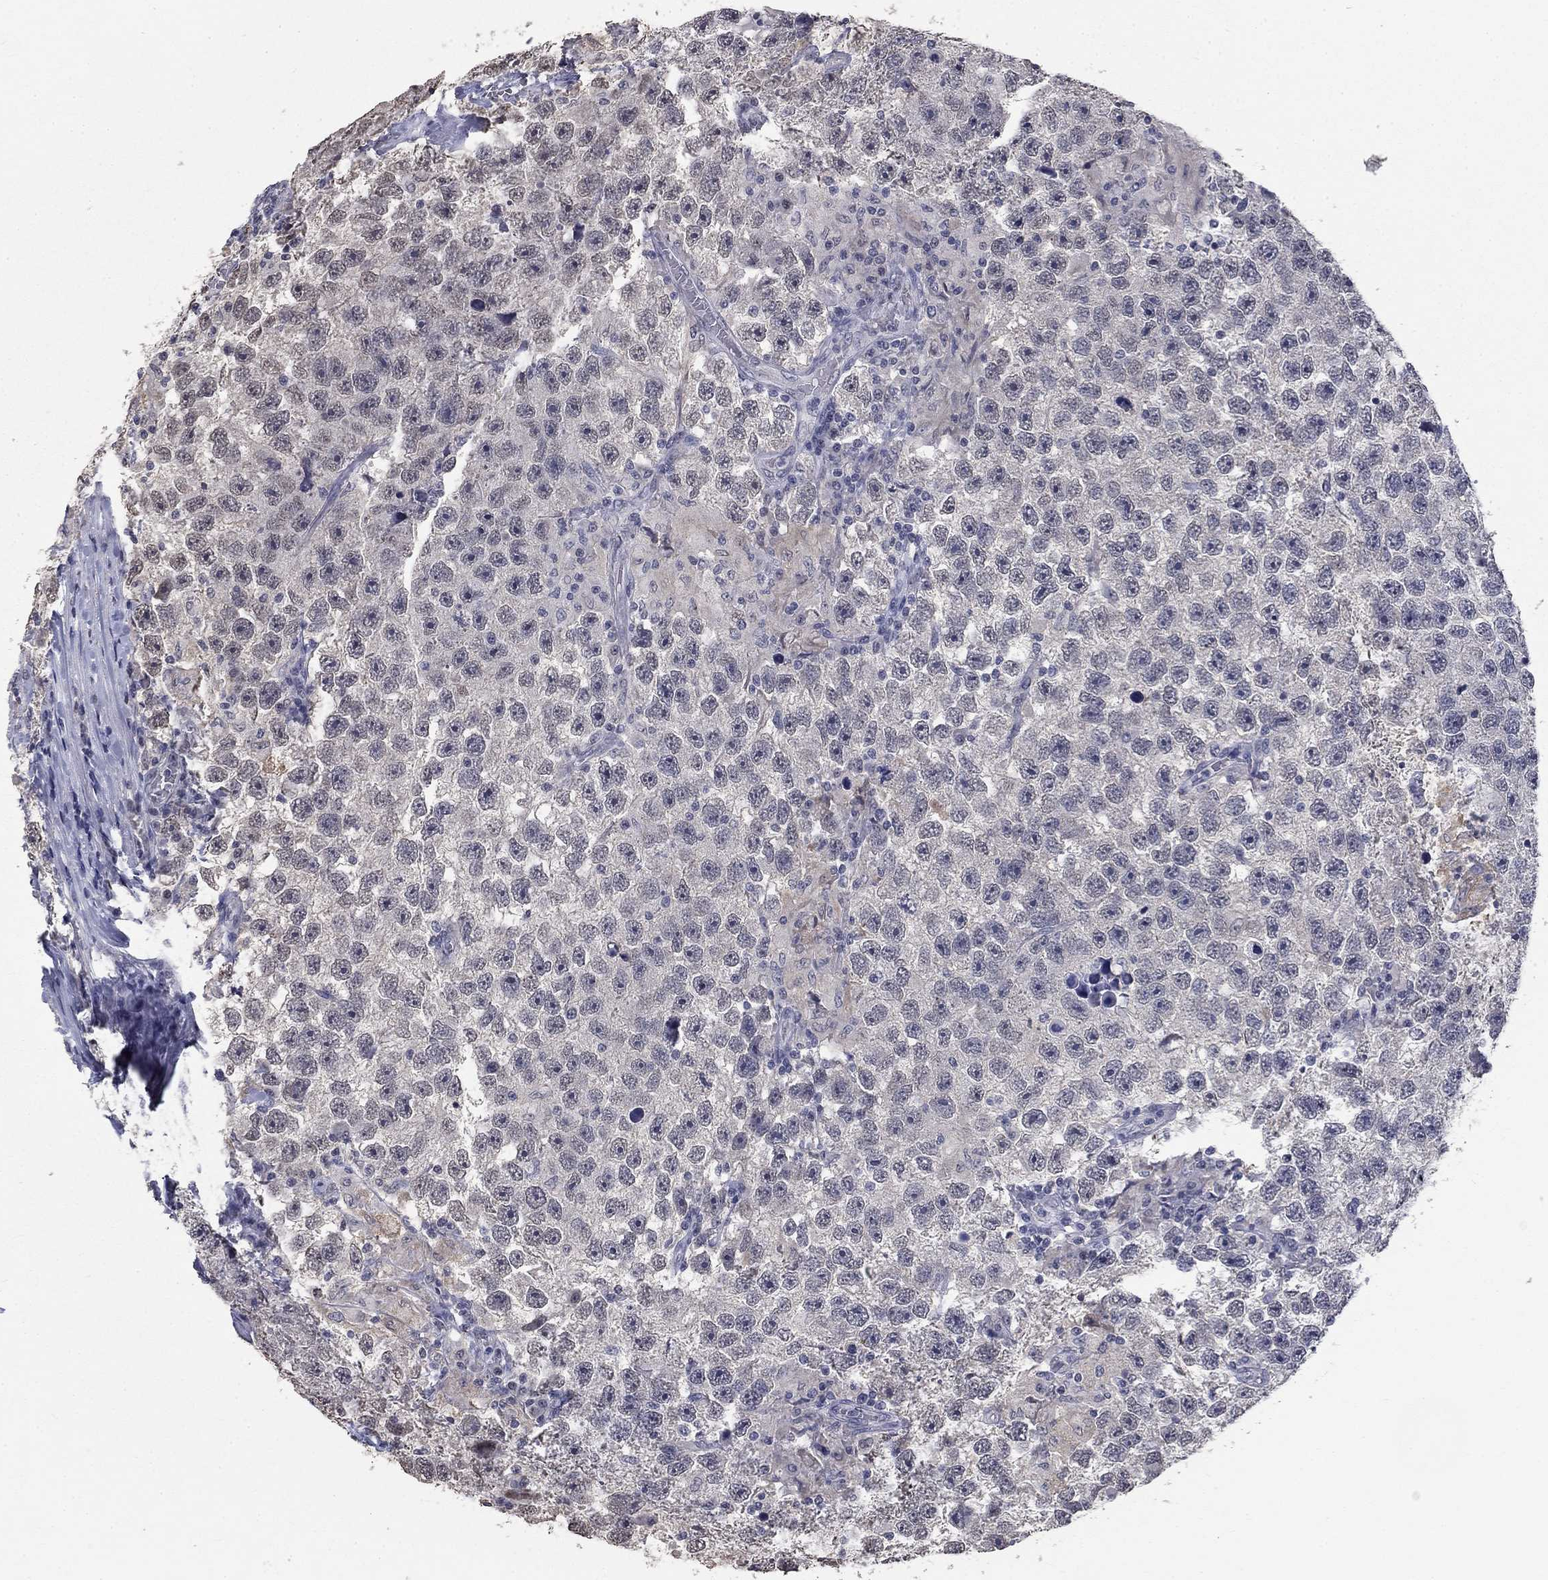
{"staining": {"intensity": "negative", "quantity": "none", "location": "none"}, "tissue": "testis cancer", "cell_type": "Tumor cells", "image_type": "cancer", "snomed": [{"axis": "morphology", "description": "Seminoma, NOS"}, {"axis": "topography", "description": "Testis"}], "caption": "Immunohistochemistry (IHC) of testis seminoma exhibits no staining in tumor cells.", "gene": "SPATA33", "patient": {"sex": "male", "age": 26}}